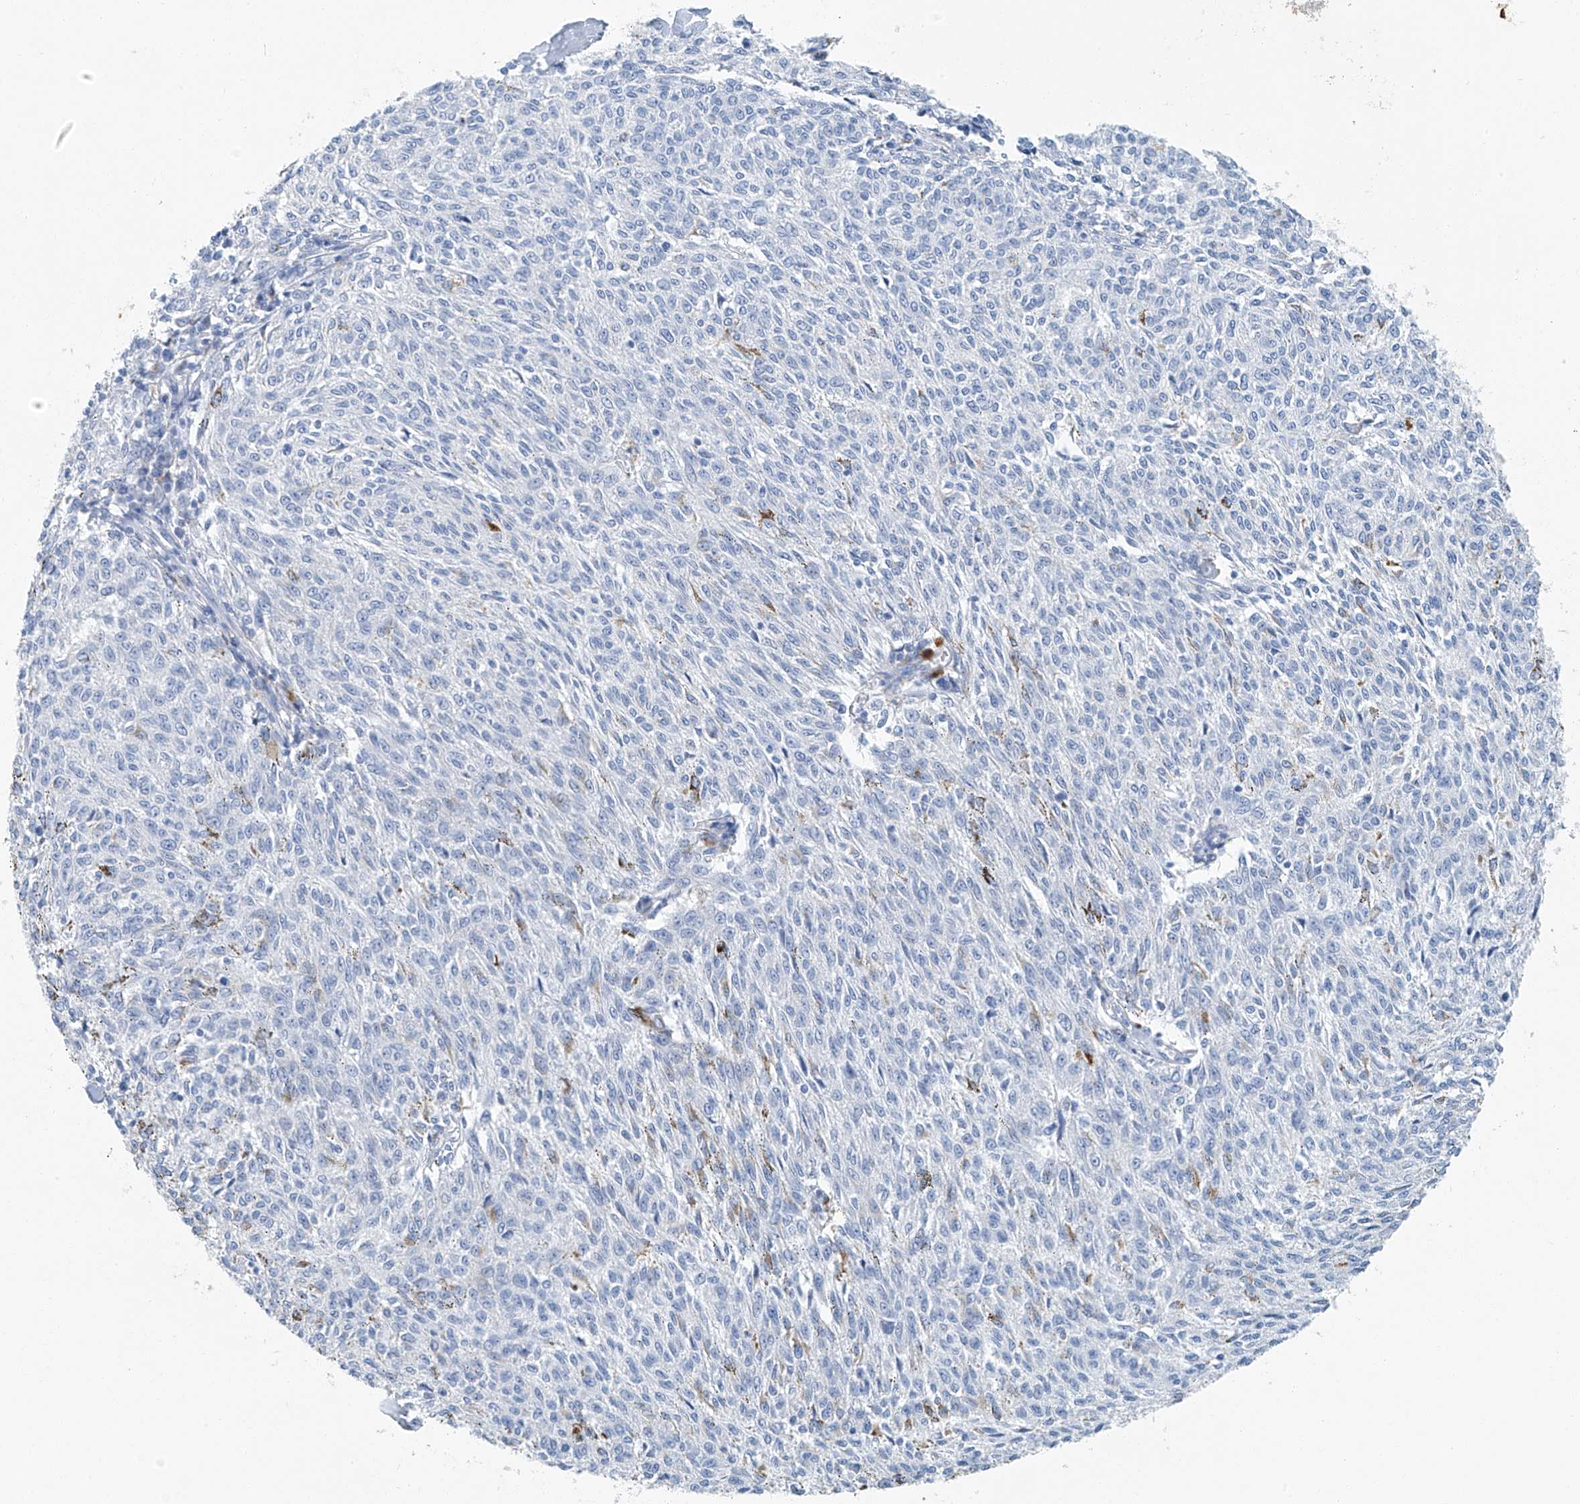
{"staining": {"intensity": "negative", "quantity": "none", "location": "none"}, "tissue": "melanoma", "cell_type": "Tumor cells", "image_type": "cancer", "snomed": [{"axis": "morphology", "description": "Malignant melanoma, NOS"}, {"axis": "topography", "description": "Skin"}], "caption": "IHC of human melanoma demonstrates no positivity in tumor cells.", "gene": "C1orf87", "patient": {"sex": "female", "age": 72}}